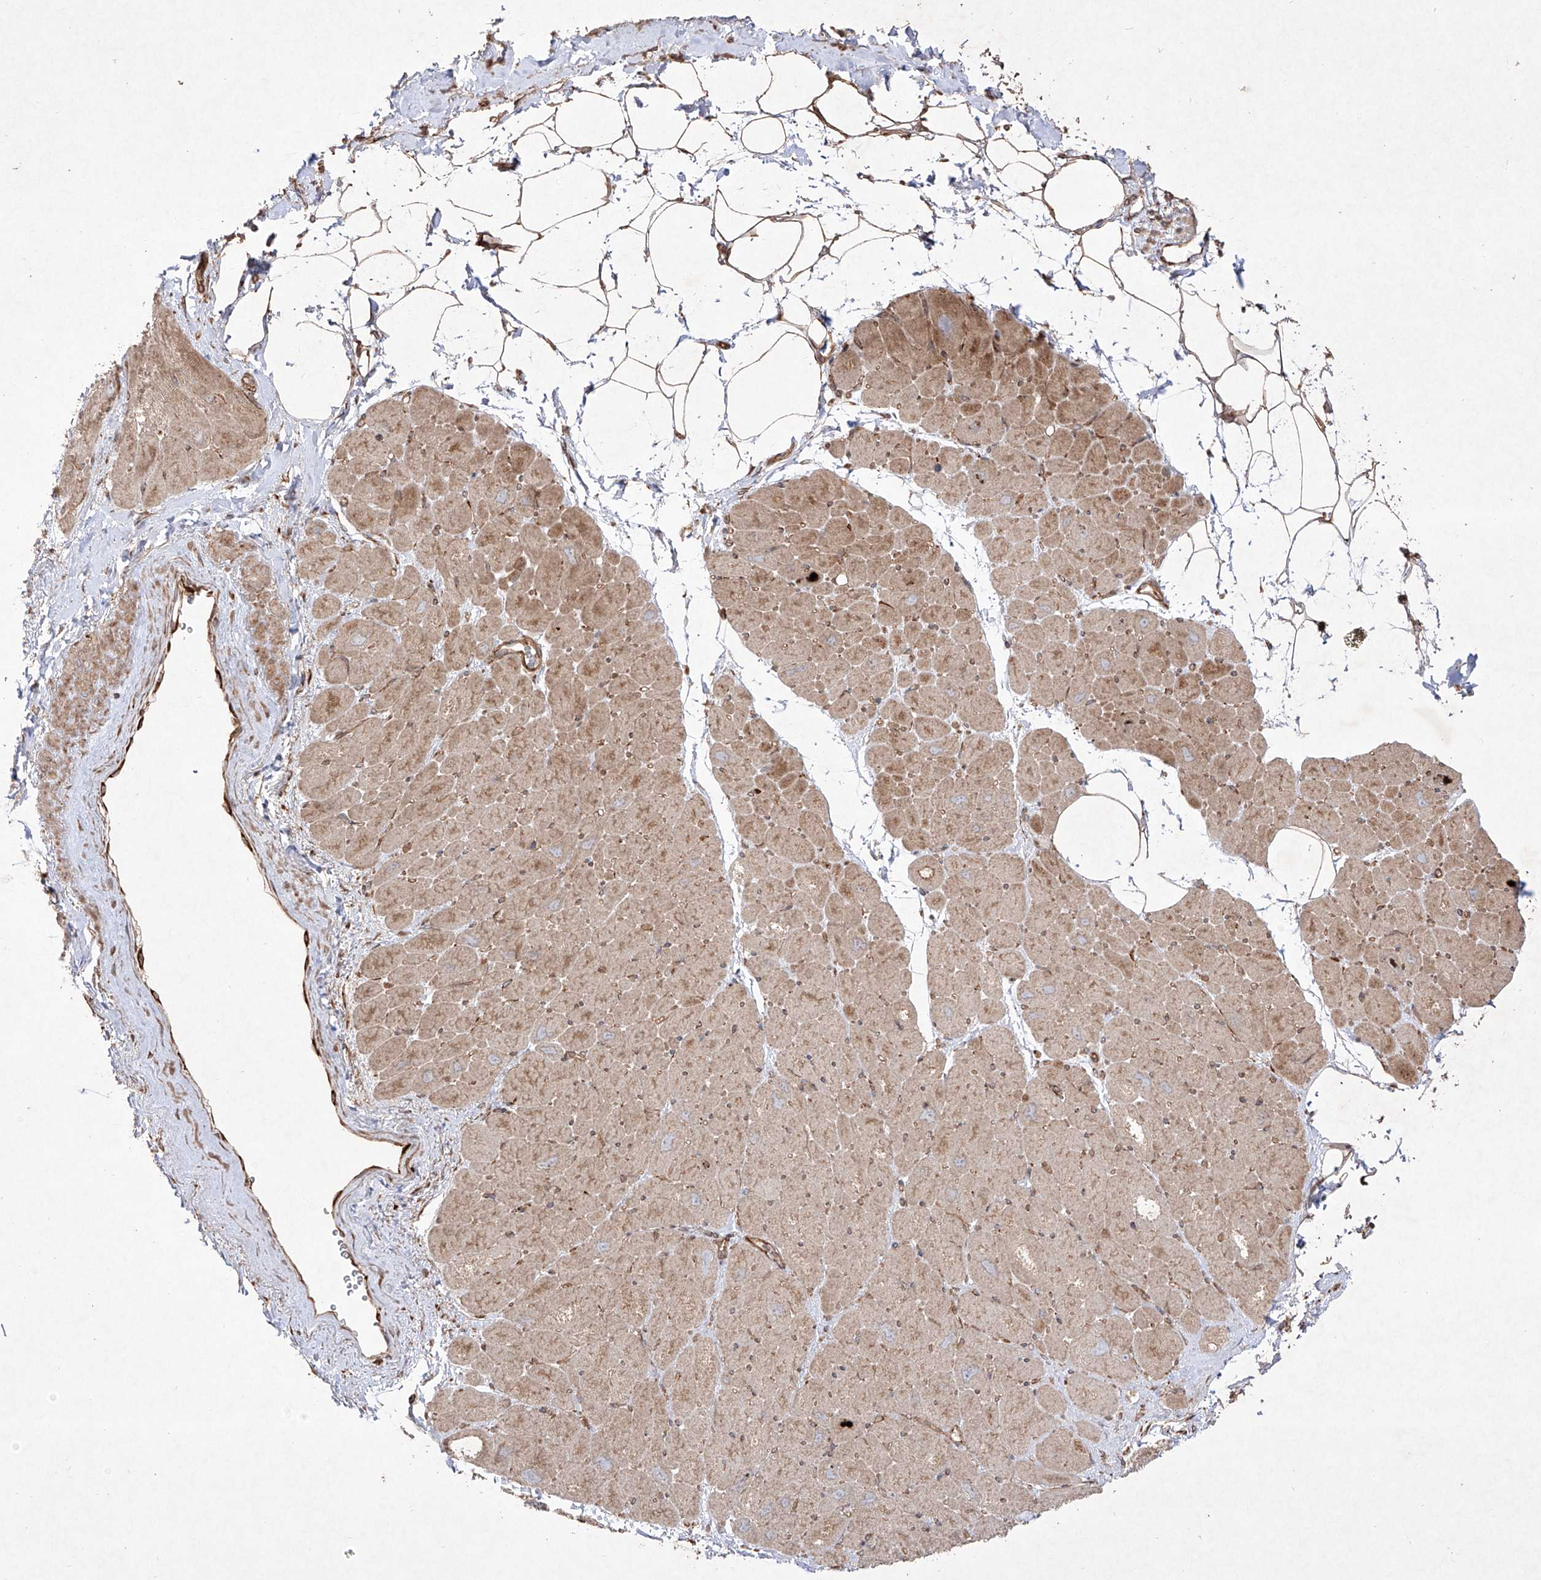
{"staining": {"intensity": "moderate", "quantity": "25%-75%", "location": "cytoplasmic/membranous"}, "tissue": "heart muscle", "cell_type": "Cardiomyocytes", "image_type": "normal", "snomed": [{"axis": "morphology", "description": "Normal tissue, NOS"}, {"axis": "topography", "description": "Heart"}], "caption": "Brown immunohistochemical staining in benign human heart muscle exhibits moderate cytoplasmic/membranous staining in approximately 25%-75% of cardiomyocytes.", "gene": "YKT6", "patient": {"sex": "male", "age": 50}}